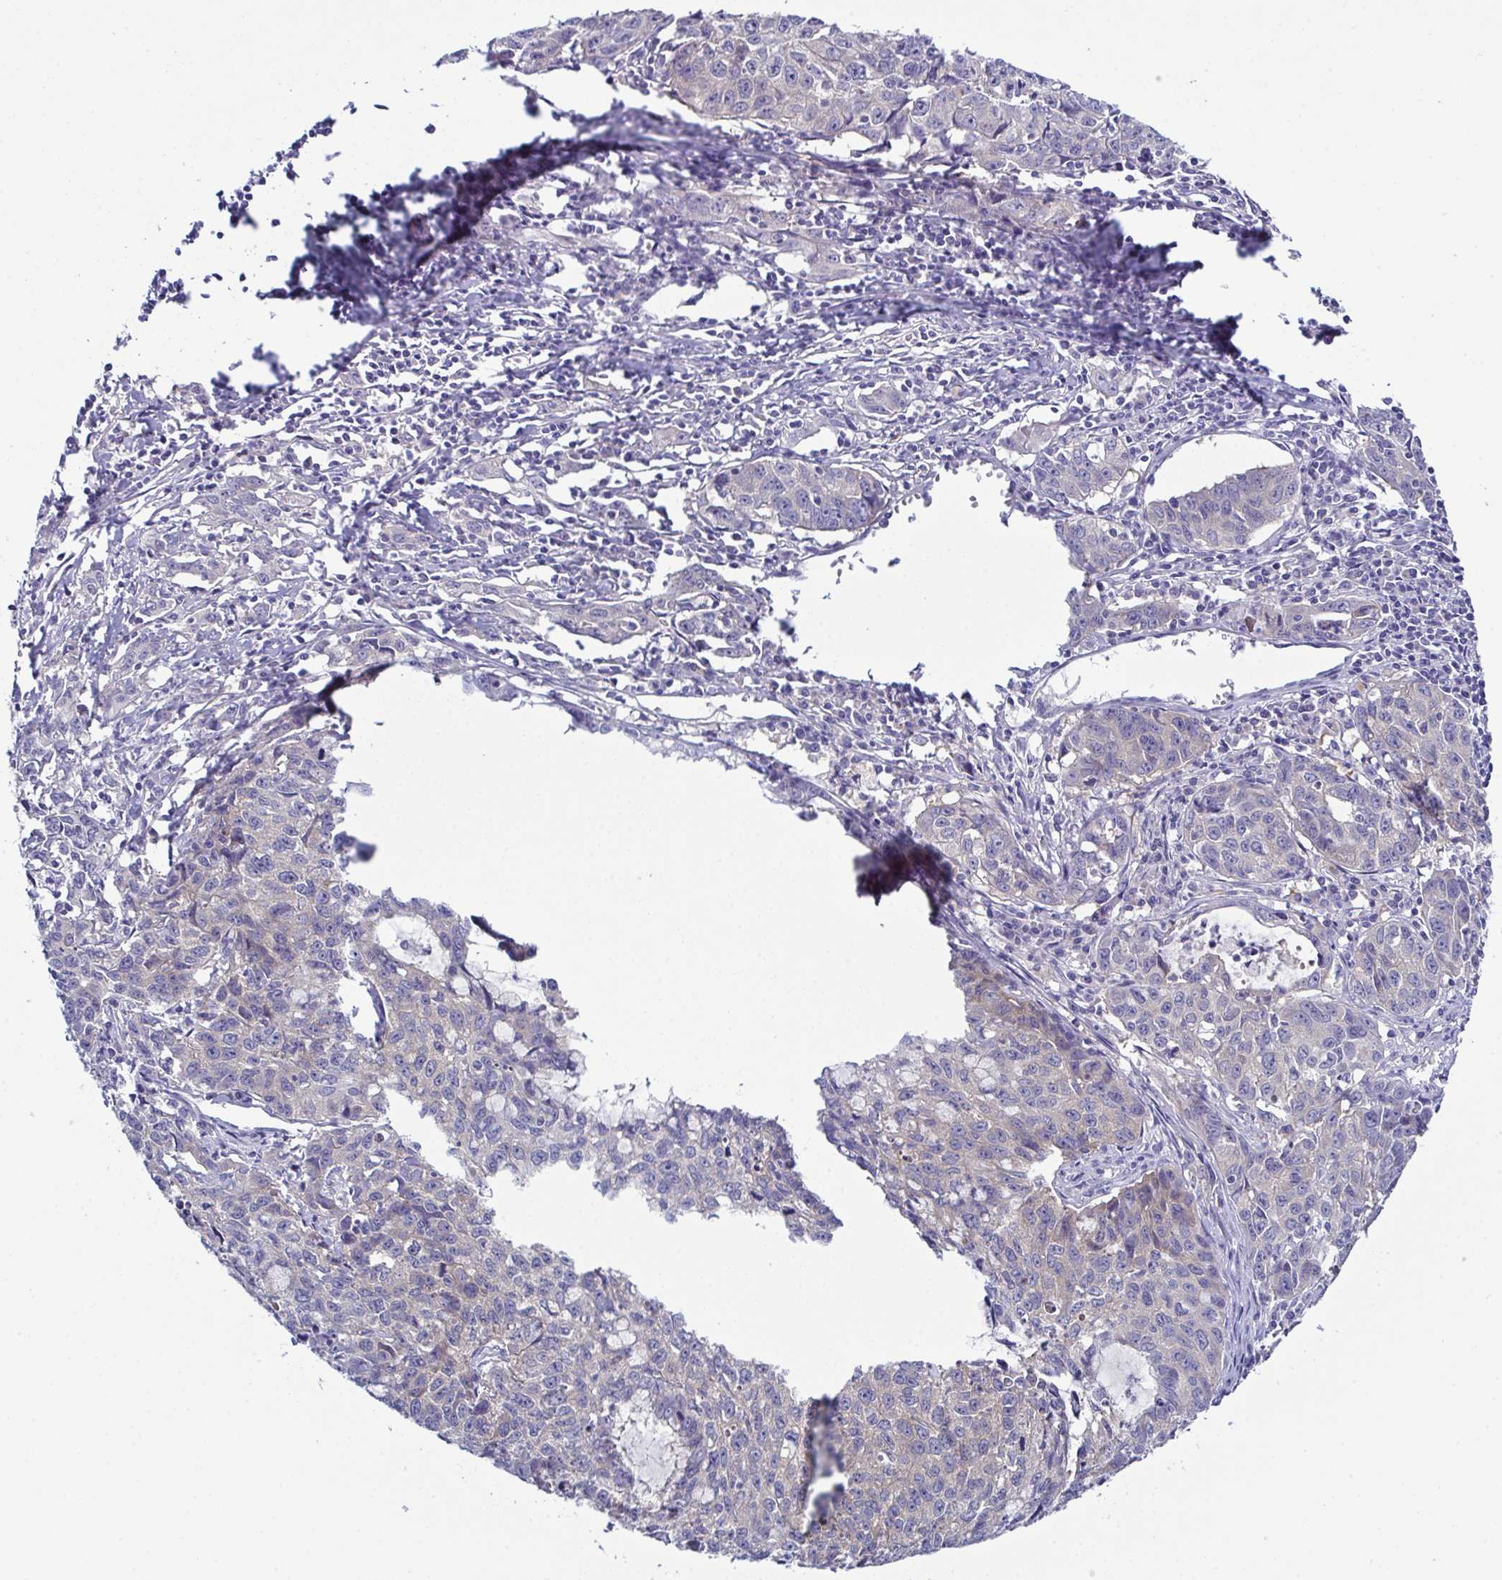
{"staining": {"intensity": "weak", "quantity": "25%-75%", "location": "cytoplasmic/membranous"}, "tissue": "cervical cancer", "cell_type": "Tumor cells", "image_type": "cancer", "snomed": [{"axis": "morphology", "description": "Squamous cell carcinoma, NOS"}, {"axis": "topography", "description": "Cervix"}], "caption": "Cervical cancer (squamous cell carcinoma) stained with immunohistochemistry (IHC) reveals weak cytoplasmic/membranous expression in about 25%-75% of tumor cells. Nuclei are stained in blue.", "gene": "CFAP97D1", "patient": {"sex": "female", "age": 28}}